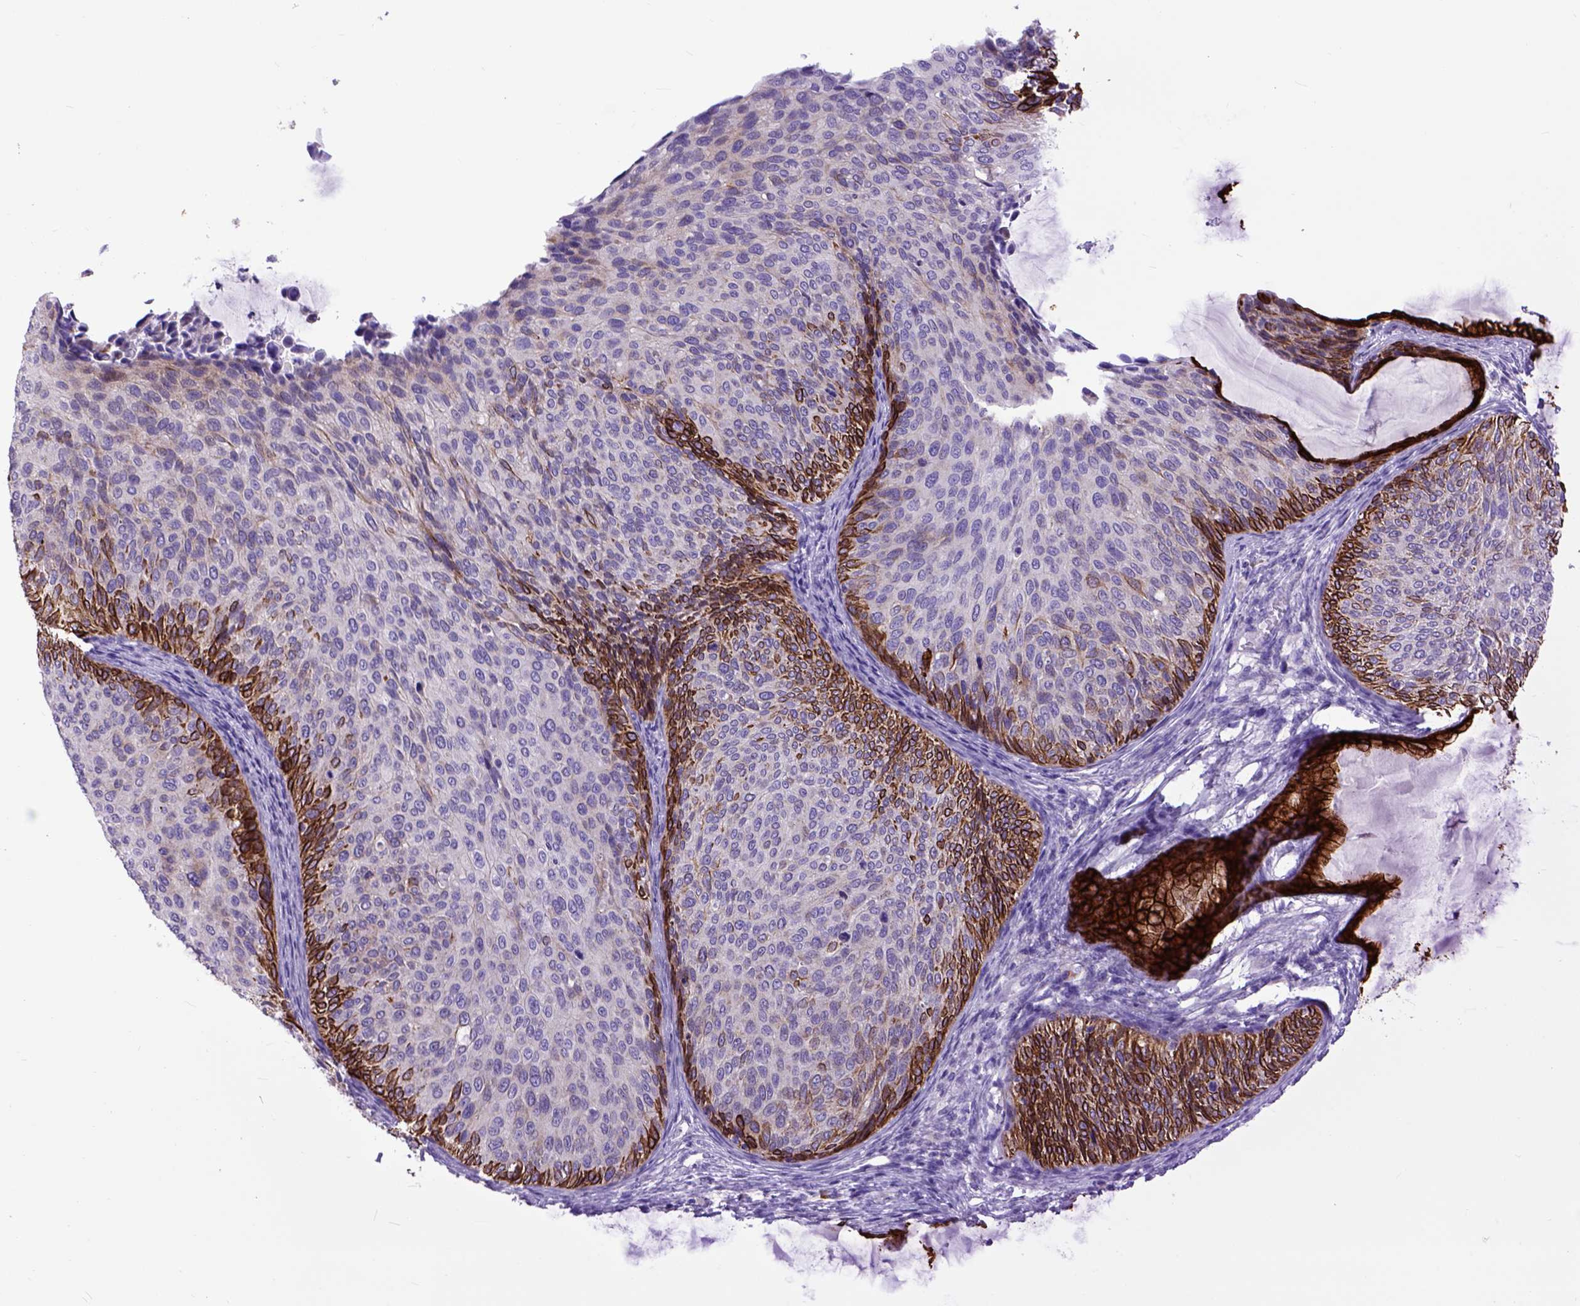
{"staining": {"intensity": "strong", "quantity": "<25%", "location": "cytoplasmic/membranous"}, "tissue": "cervical cancer", "cell_type": "Tumor cells", "image_type": "cancer", "snomed": [{"axis": "morphology", "description": "Squamous cell carcinoma, NOS"}, {"axis": "topography", "description": "Cervix"}], "caption": "A medium amount of strong cytoplasmic/membranous staining is present in about <25% of tumor cells in cervical cancer tissue. Nuclei are stained in blue.", "gene": "RAB25", "patient": {"sex": "female", "age": 36}}